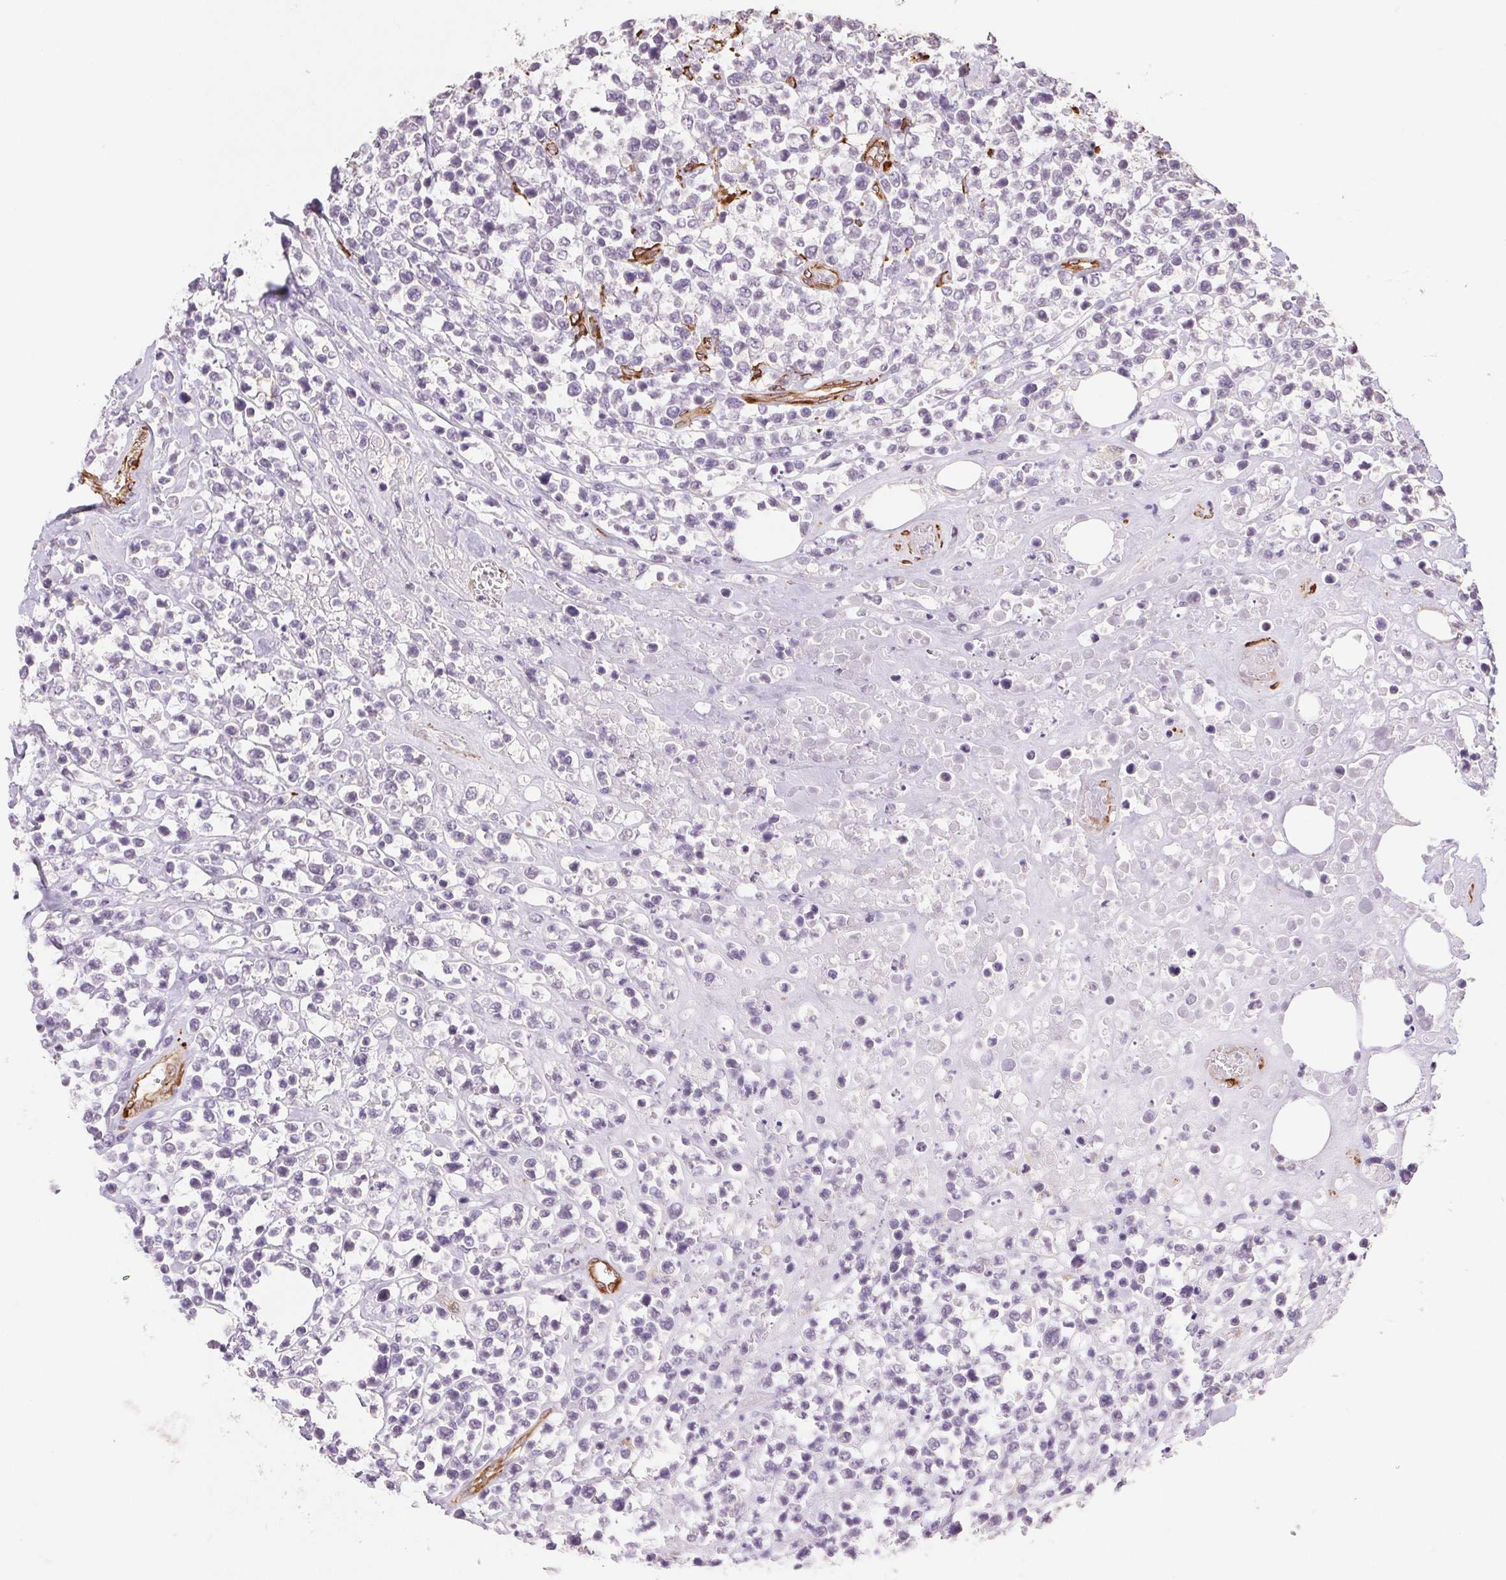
{"staining": {"intensity": "negative", "quantity": "none", "location": "none"}, "tissue": "lymphoma", "cell_type": "Tumor cells", "image_type": "cancer", "snomed": [{"axis": "morphology", "description": "Malignant lymphoma, non-Hodgkin's type, High grade"}, {"axis": "topography", "description": "Soft tissue"}], "caption": "Immunohistochemistry (IHC) histopathology image of human high-grade malignant lymphoma, non-Hodgkin's type stained for a protein (brown), which shows no staining in tumor cells. The staining was performed using DAB to visualize the protein expression in brown, while the nuclei were stained in blue with hematoxylin (Magnification: 20x).", "gene": "FKBP10", "patient": {"sex": "female", "age": 56}}